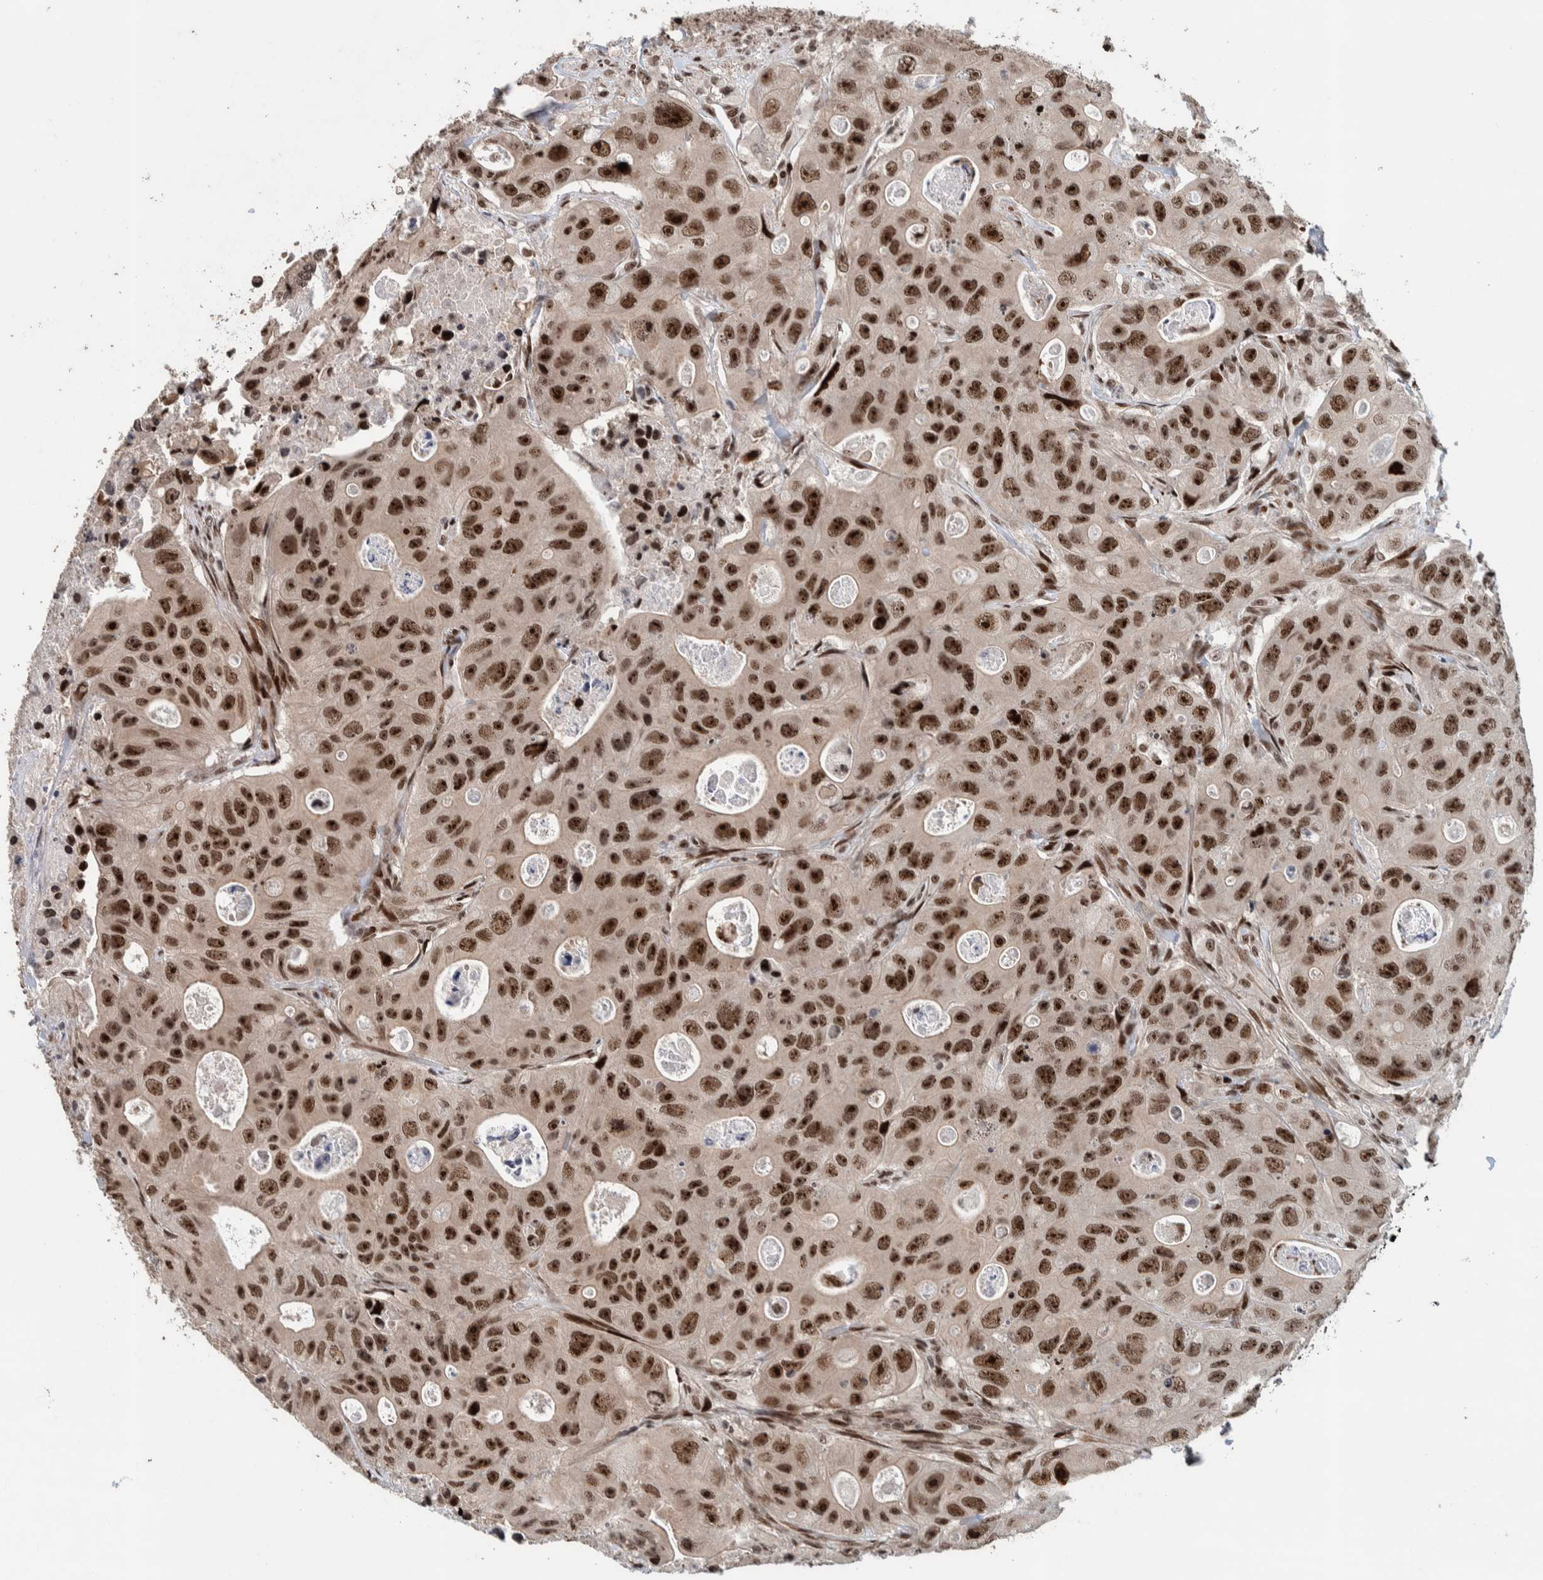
{"staining": {"intensity": "strong", "quantity": ">75%", "location": "nuclear"}, "tissue": "colorectal cancer", "cell_type": "Tumor cells", "image_type": "cancer", "snomed": [{"axis": "morphology", "description": "Adenocarcinoma, NOS"}, {"axis": "topography", "description": "Colon"}], "caption": "IHC staining of adenocarcinoma (colorectal), which displays high levels of strong nuclear staining in approximately >75% of tumor cells indicating strong nuclear protein expression. The staining was performed using DAB (brown) for protein detection and nuclei were counterstained in hematoxylin (blue).", "gene": "CHD4", "patient": {"sex": "female", "age": 46}}